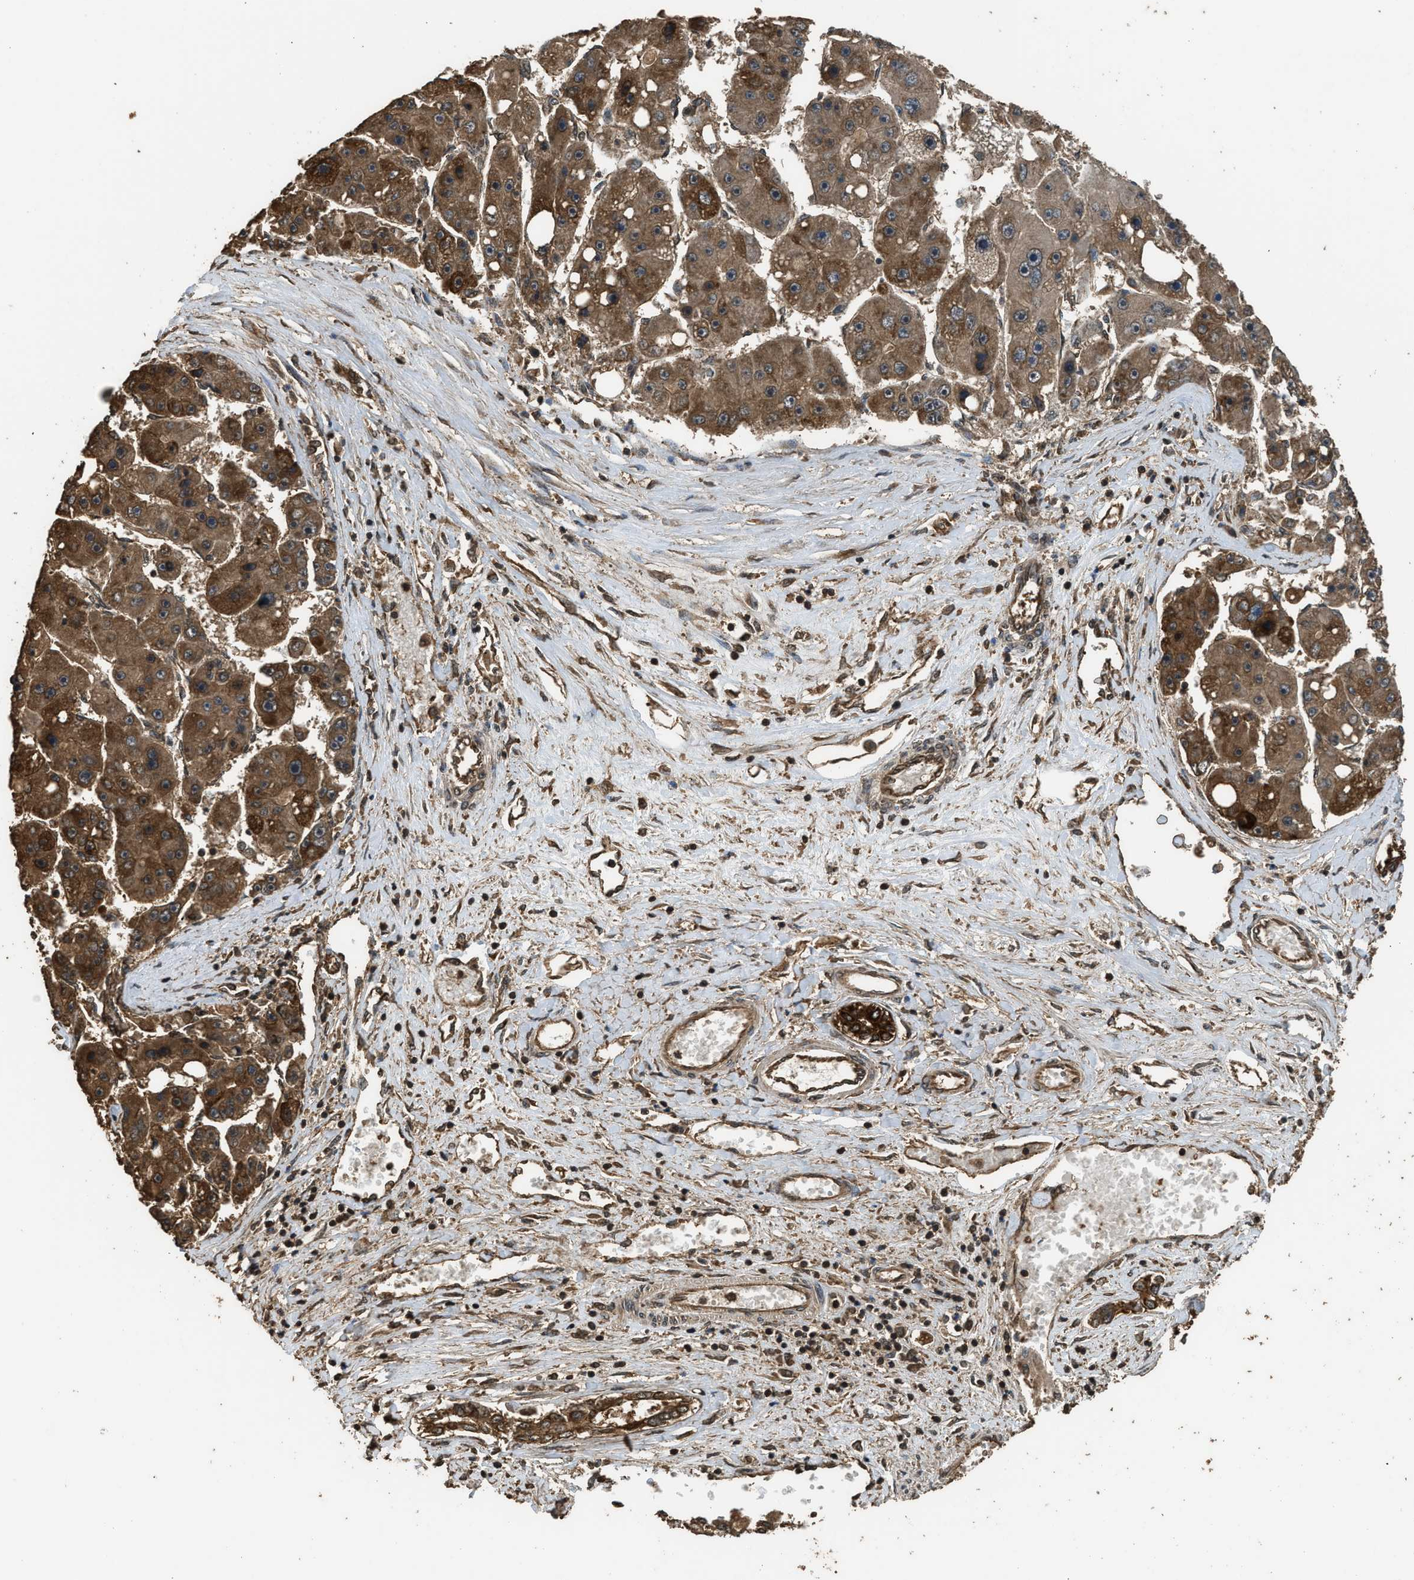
{"staining": {"intensity": "strong", "quantity": ">75%", "location": "cytoplasmic/membranous"}, "tissue": "liver cancer", "cell_type": "Tumor cells", "image_type": "cancer", "snomed": [{"axis": "morphology", "description": "Carcinoma, Hepatocellular, NOS"}, {"axis": "topography", "description": "Liver"}], "caption": "An image showing strong cytoplasmic/membranous positivity in about >75% of tumor cells in liver cancer, as visualized by brown immunohistochemical staining.", "gene": "MYBL2", "patient": {"sex": "female", "age": 61}}